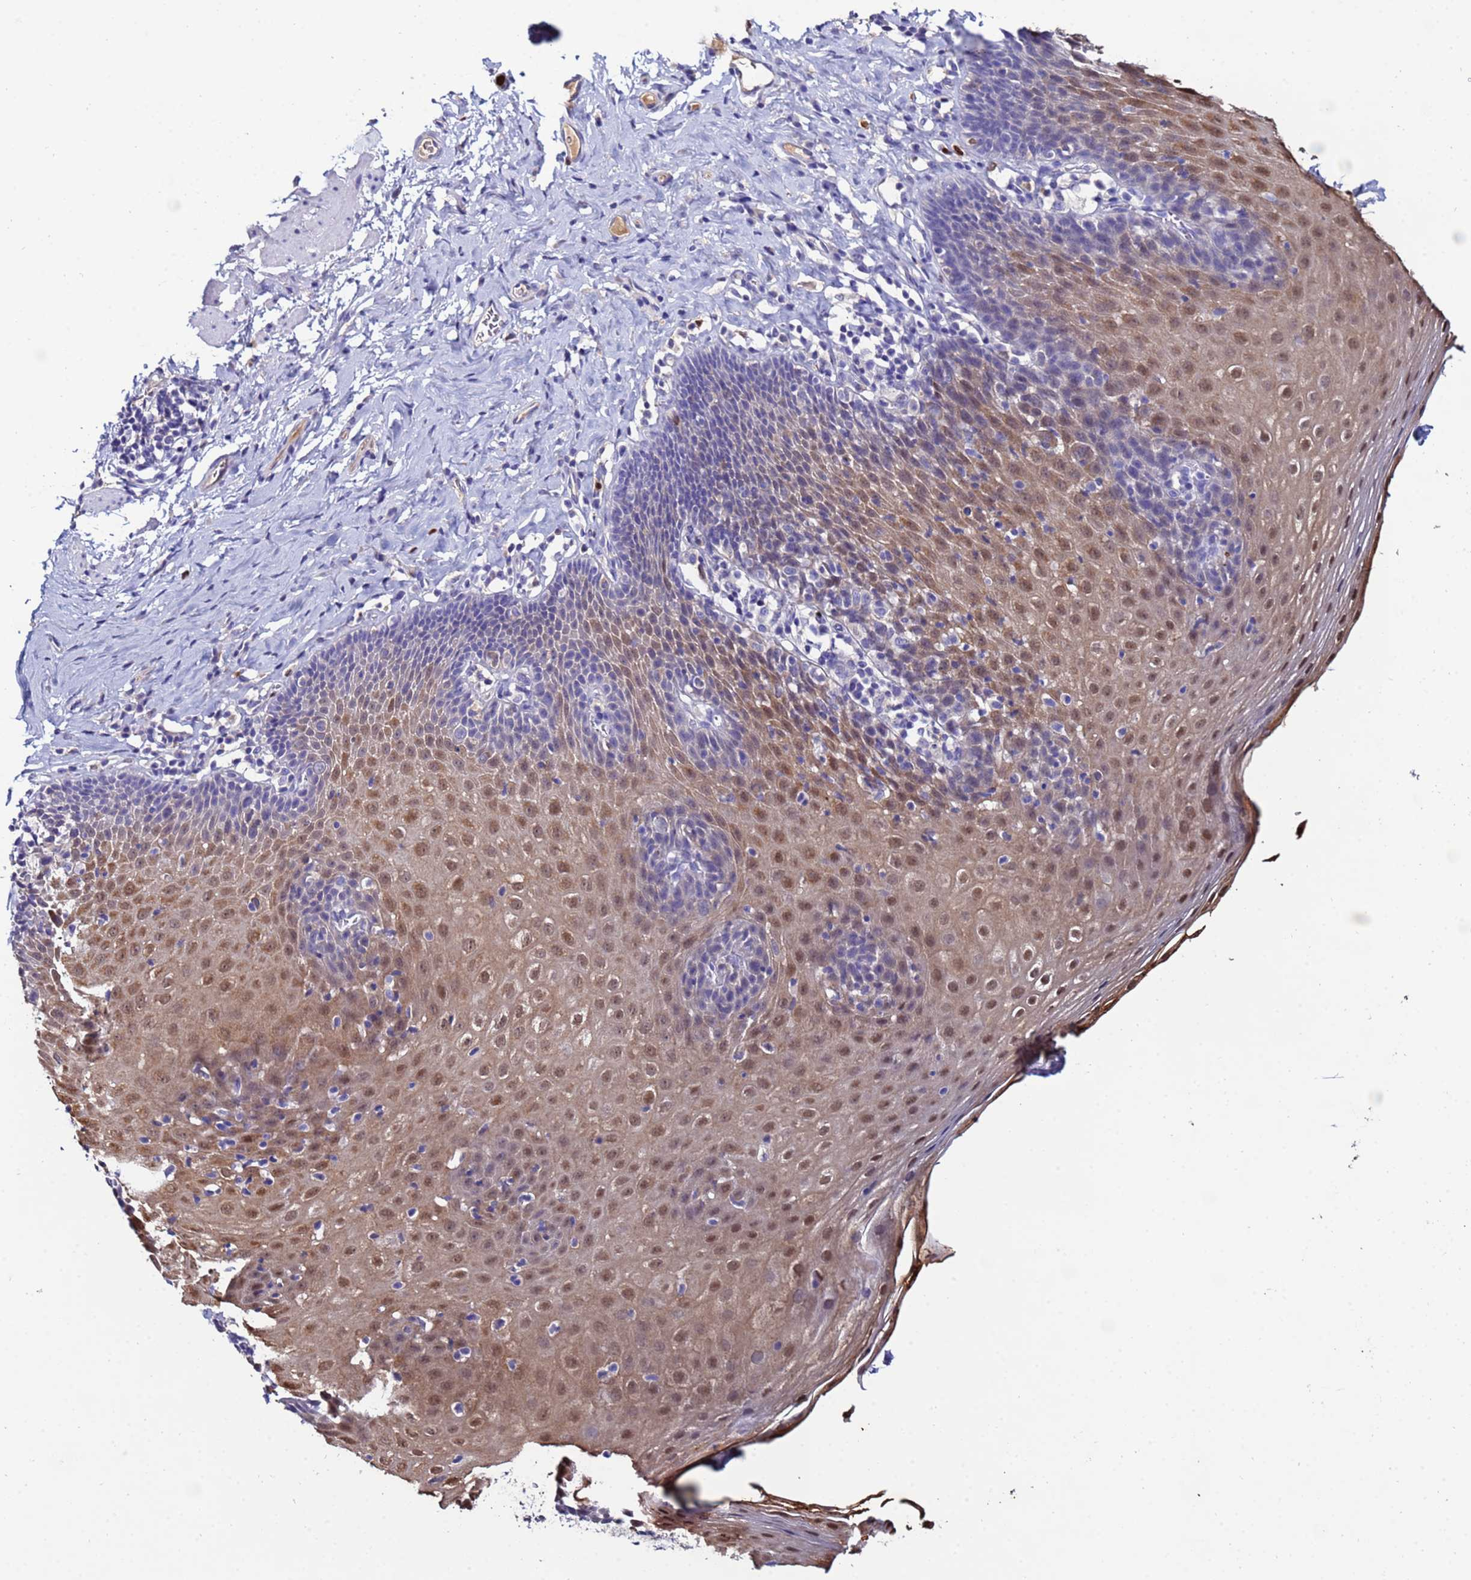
{"staining": {"intensity": "moderate", "quantity": "25%-75%", "location": "cytoplasmic/membranous,nuclear"}, "tissue": "esophagus", "cell_type": "Squamous epithelial cells", "image_type": "normal", "snomed": [{"axis": "morphology", "description": "Normal tissue, NOS"}, {"axis": "topography", "description": "Esophagus"}], "caption": "Protein expression analysis of benign human esophagus reveals moderate cytoplasmic/membranous,nuclear expression in approximately 25%-75% of squamous epithelial cells.", "gene": "TUBAL3", "patient": {"sex": "female", "age": 61}}